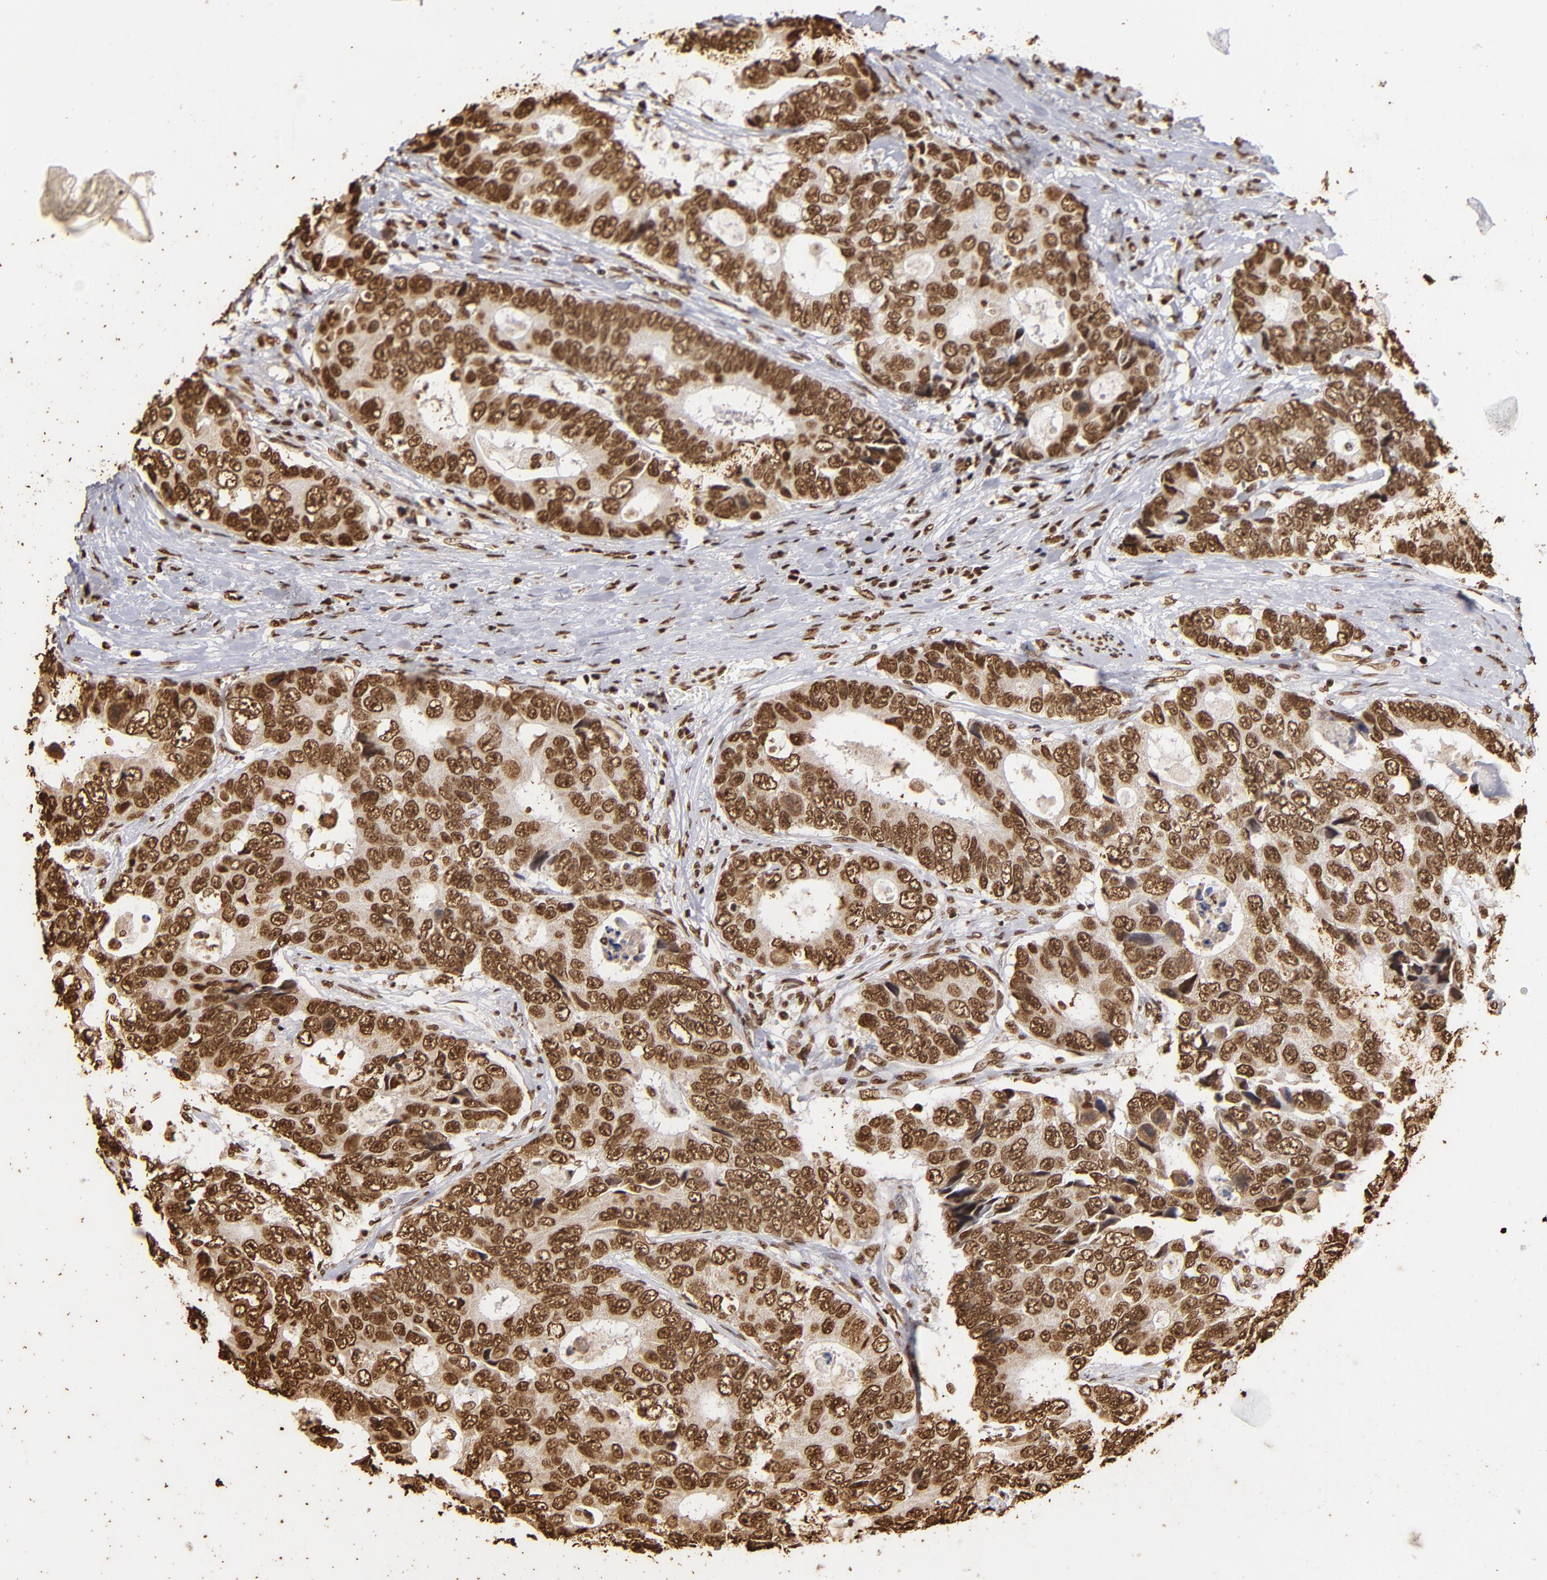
{"staining": {"intensity": "strong", "quantity": ">75%", "location": "nuclear"}, "tissue": "colorectal cancer", "cell_type": "Tumor cells", "image_type": "cancer", "snomed": [{"axis": "morphology", "description": "Adenocarcinoma, NOS"}, {"axis": "topography", "description": "Rectum"}], "caption": "Human colorectal cancer (adenocarcinoma) stained with a brown dye exhibits strong nuclear positive positivity in approximately >75% of tumor cells.", "gene": "ILF3", "patient": {"sex": "female", "age": 67}}